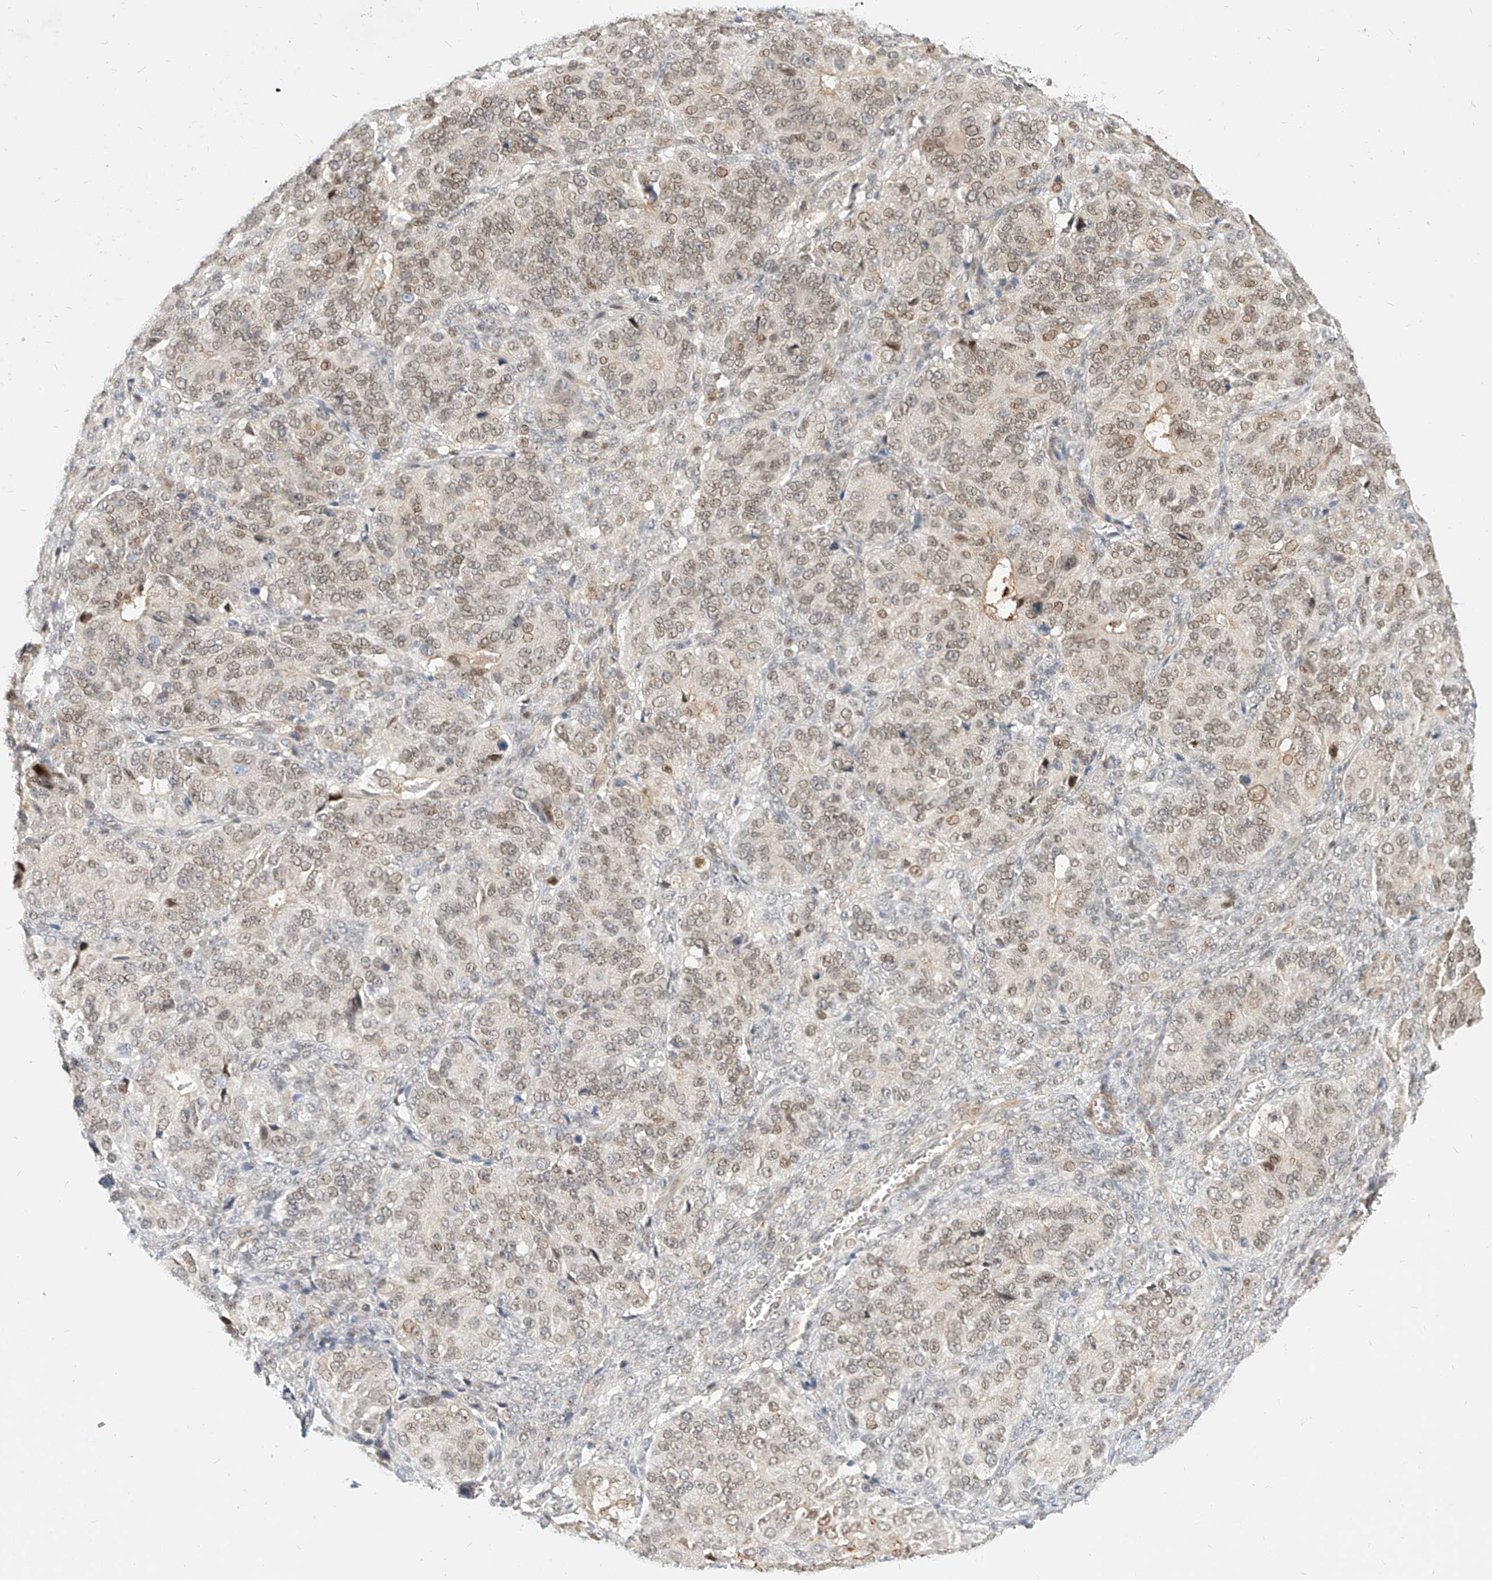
{"staining": {"intensity": "moderate", "quantity": ">75%", "location": "nuclear"}, "tissue": "ovarian cancer", "cell_type": "Tumor cells", "image_type": "cancer", "snomed": [{"axis": "morphology", "description": "Carcinoma, endometroid"}, {"axis": "topography", "description": "Ovary"}], "caption": "Endometroid carcinoma (ovarian) stained with immunohistochemistry reveals moderate nuclear expression in approximately >75% of tumor cells.", "gene": "CBX8", "patient": {"sex": "female", "age": 51}}